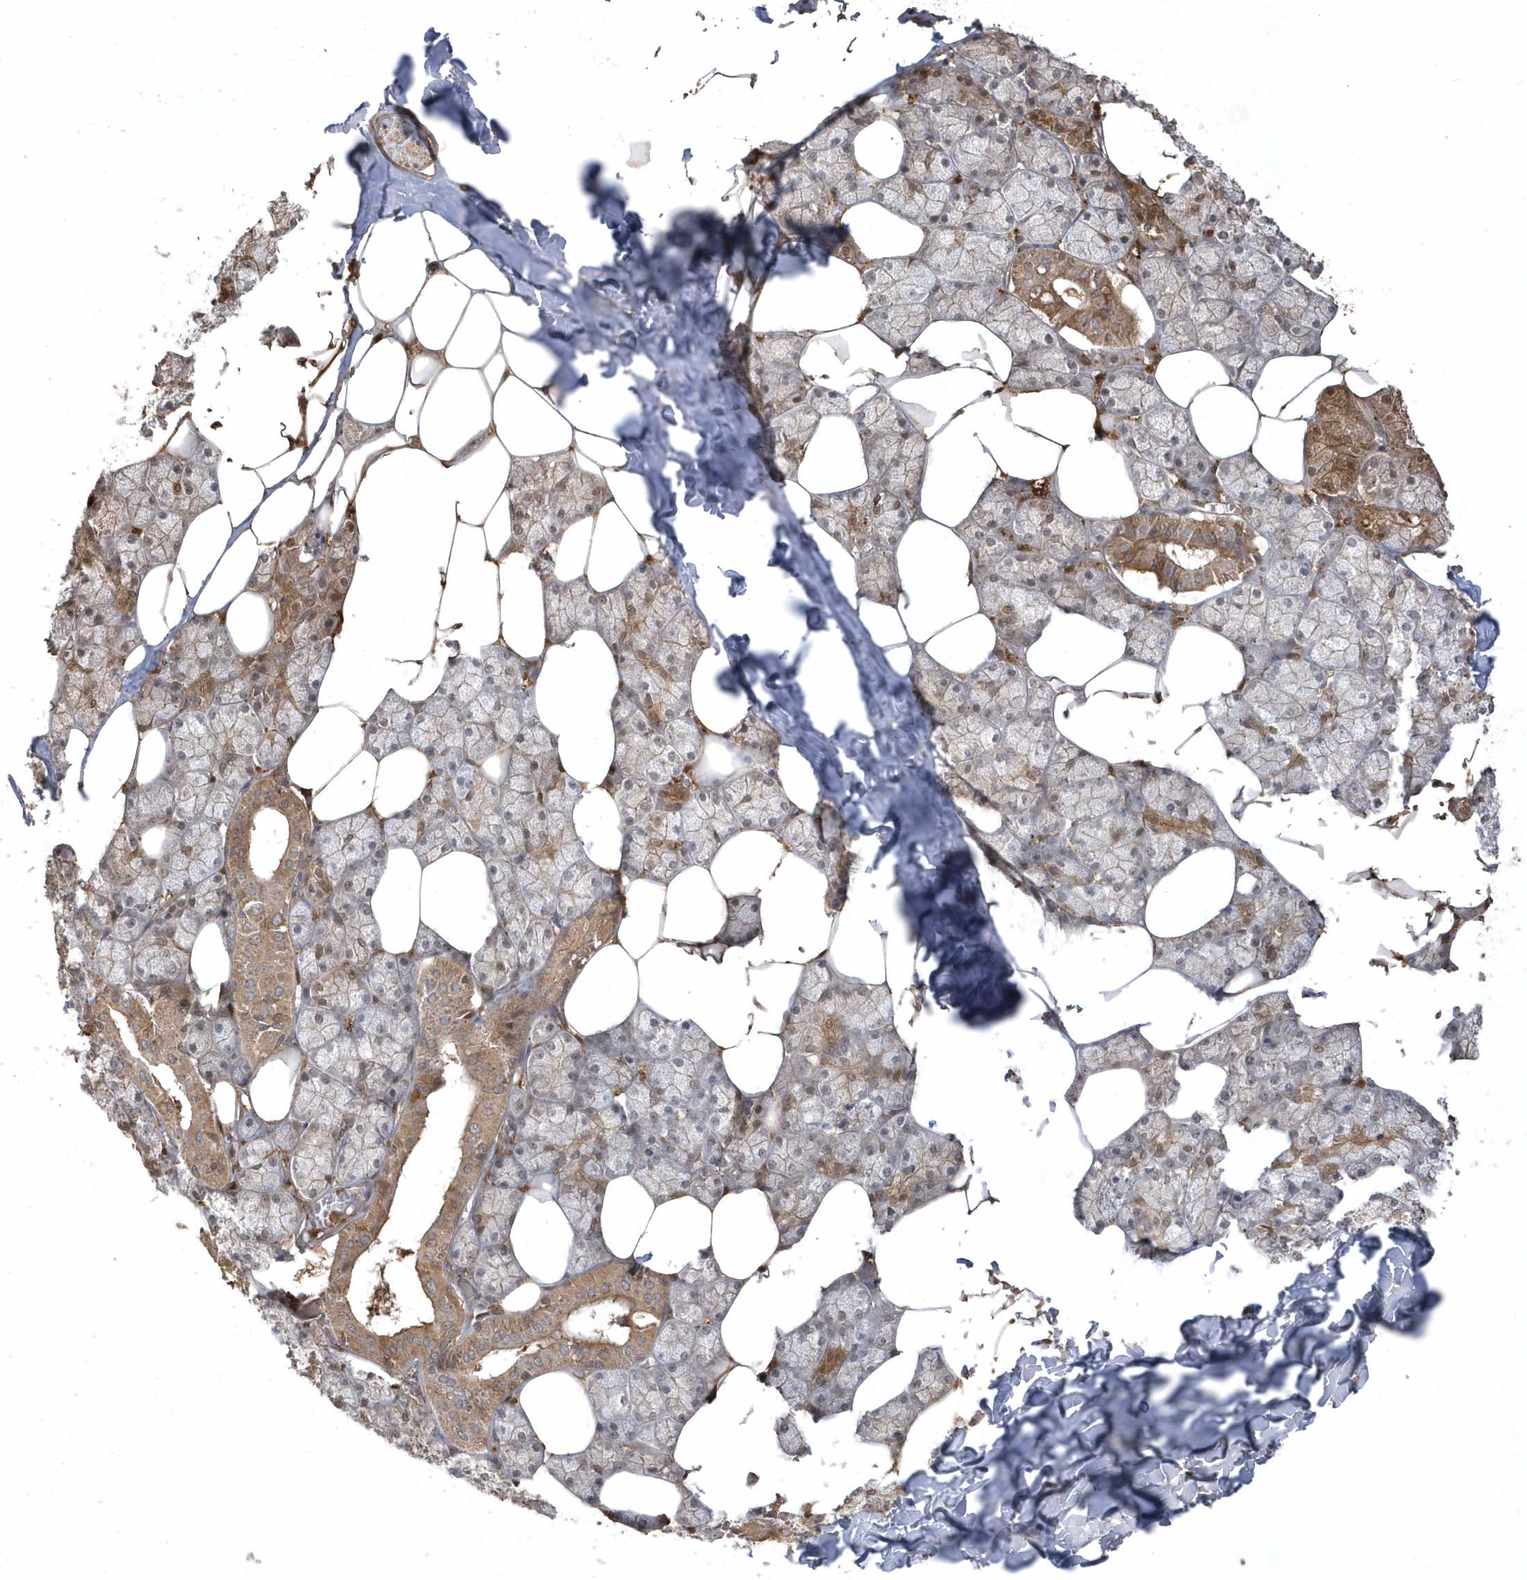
{"staining": {"intensity": "moderate", "quantity": "25%-75%", "location": "cytoplasmic/membranous,nuclear"}, "tissue": "salivary gland", "cell_type": "Glandular cells", "image_type": "normal", "snomed": [{"axis": "morphology", "description": "Normal tissue, NOS"}, {"axis": "topography", "description": "Salivary gland"}], "caption": "Immunohistochemistry (IHC) image of unremarkable salivary gland: salivary gland stained using immunohistochemistry shows medium levels of moderate protein expression localized specifically in the cytoplasmic/membranous,nuclear of glandular cells, appearing as a cytoplasmic/membranous,nuclear brown color.", "gene": "HNMT", "patient": {"sex": "male", "age": 62}}